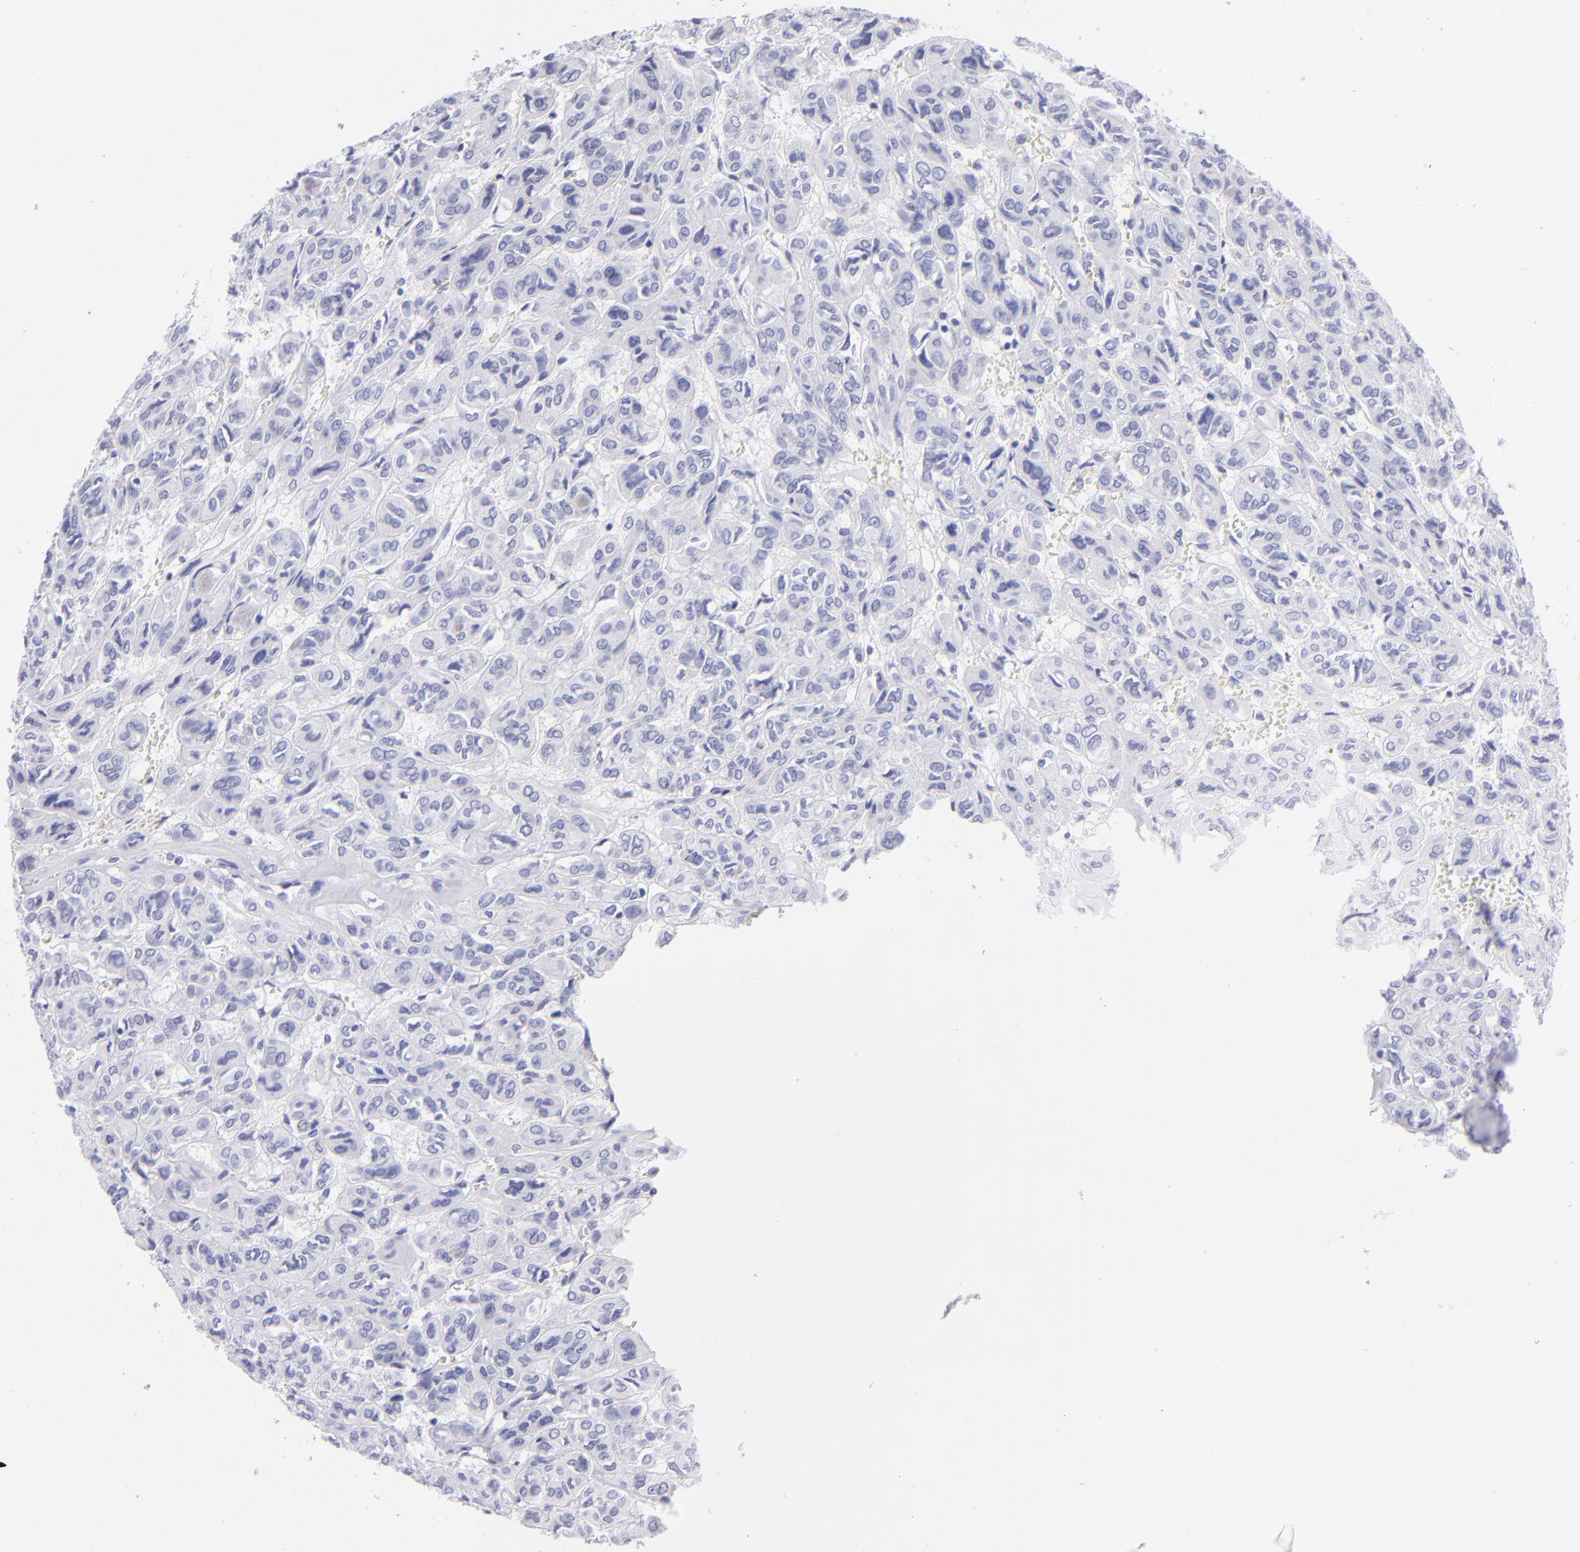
{"staining": {"intensity": "negative", "quantity": "none", "location": "none"}, "tissue": "thyroid cancer", "cell_type": "Tumor cells", "image_type": "cancer", "snomed": [{"axis": "morphology", "description": "Follicular adenoma carcinoma, NOS"}, {"axis": "topography", "description": "Thyroid gland"}], "caption": "Immunohistochemistry micrograph of neoplastic tissue: human thyroid follicular adenoma carcinoma stained with DAB shows no significant protein expression in tumor cells. (Stains: DAB immunohistochemistry (IHC) with hematoxylin counter stain, Microscopy: brightfield microscopy at high magnification).", "gene": "PRPH", "patient": {"sex": "female", "age": 71}}